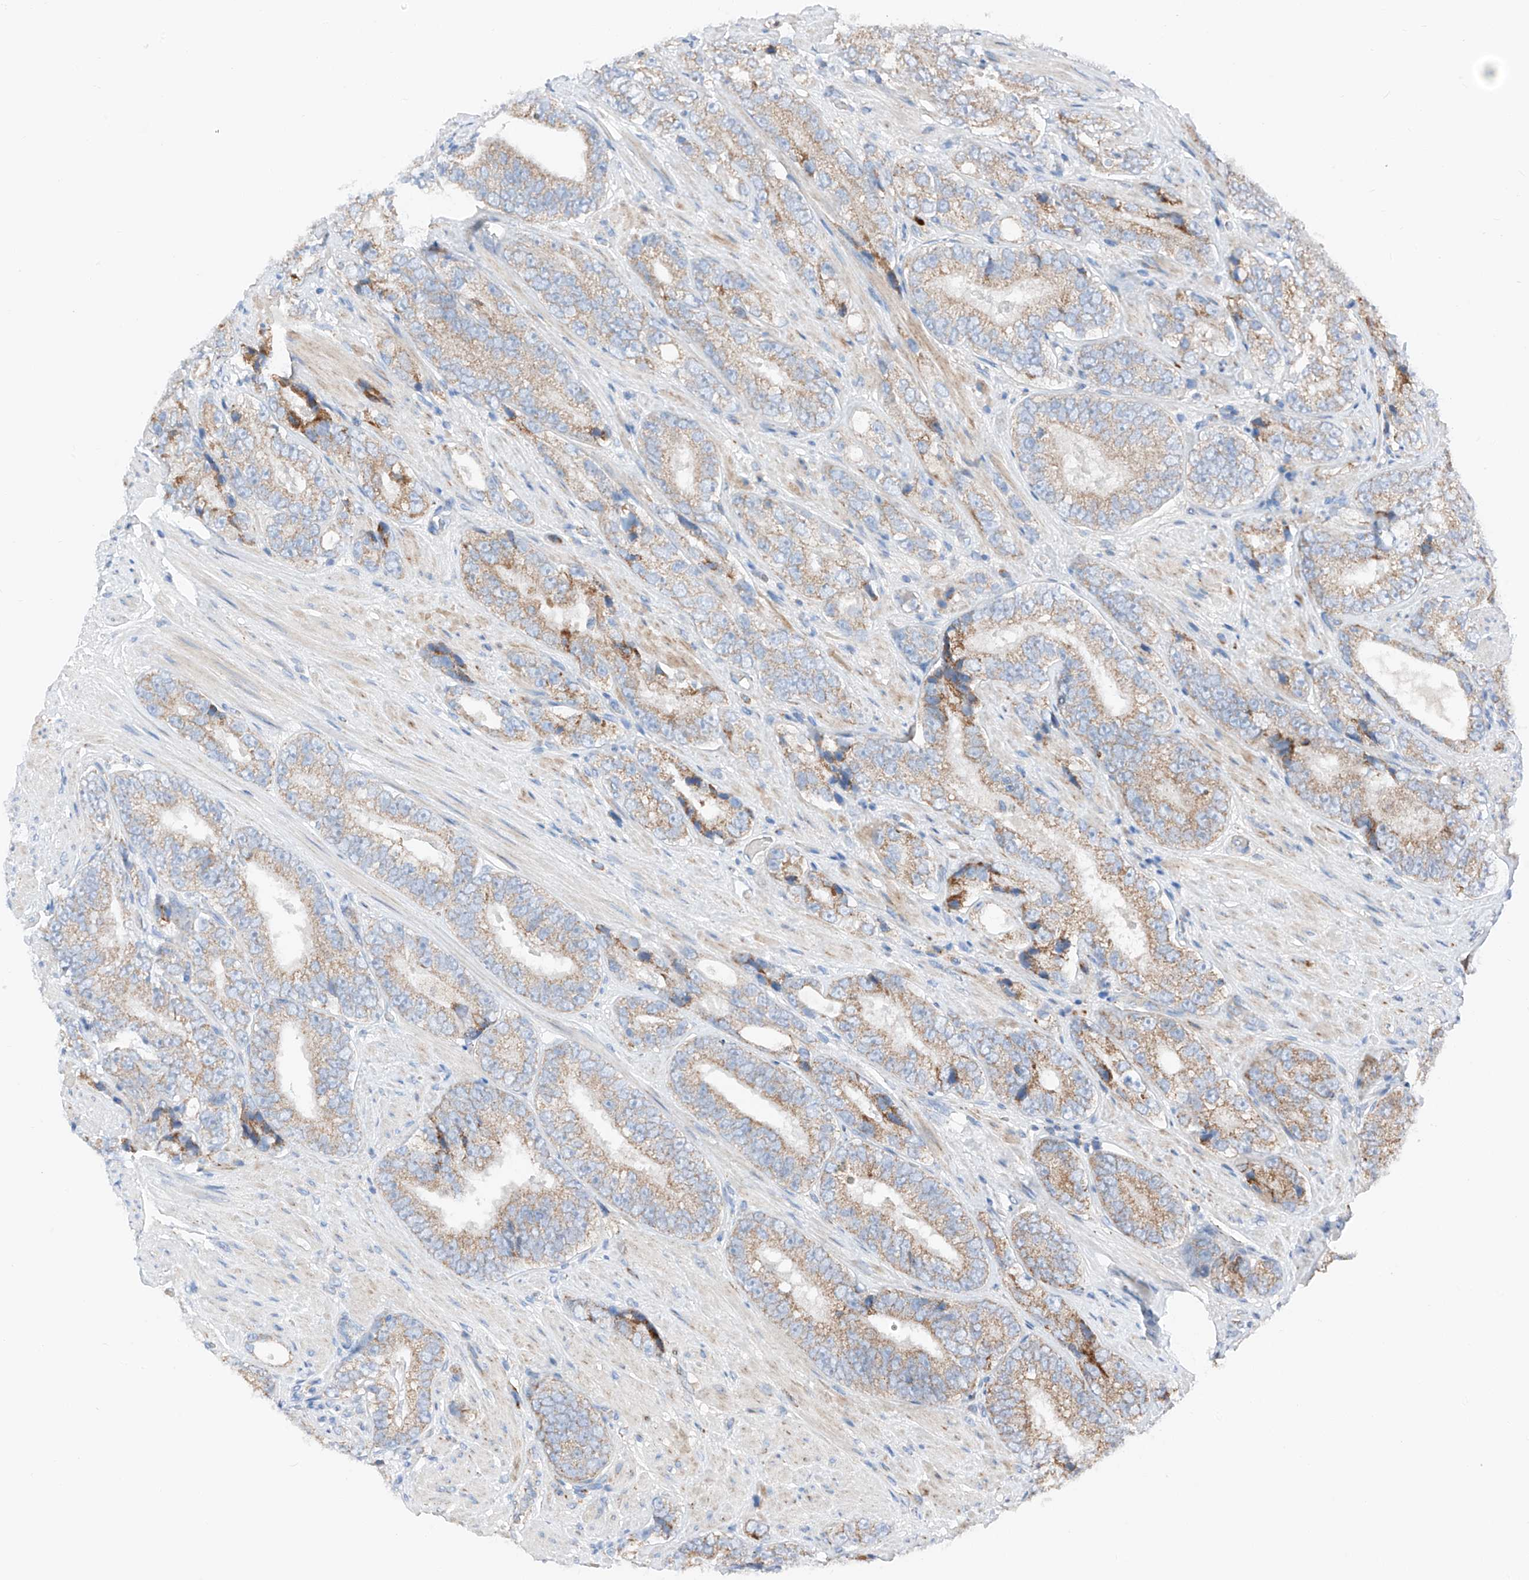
{"staining": {"intensity": "moderate", "quantity": "25%-75%", "location": "cytoplasmic/membranous"}, "tissue": "prostate cancer", "cell_type": "Tumor cells", "image_type": "cancer", "snomed": [{"axis": "morphology", "description": "Adenocarcinoma, High grade"}, {"axis": "topography", "description": "Prostate"}], "caption": "Immunohistochemical staining of human prostate cancer exhibits medium levels of moderate cytoplasmic/membranous staining in approximately 25%-75% of tumor cells. Ihc stains the protein of interest in brown and the nuclei are stained blue.", "gene": "MRAP", "patient": {"sex": "male", "age": 56}}